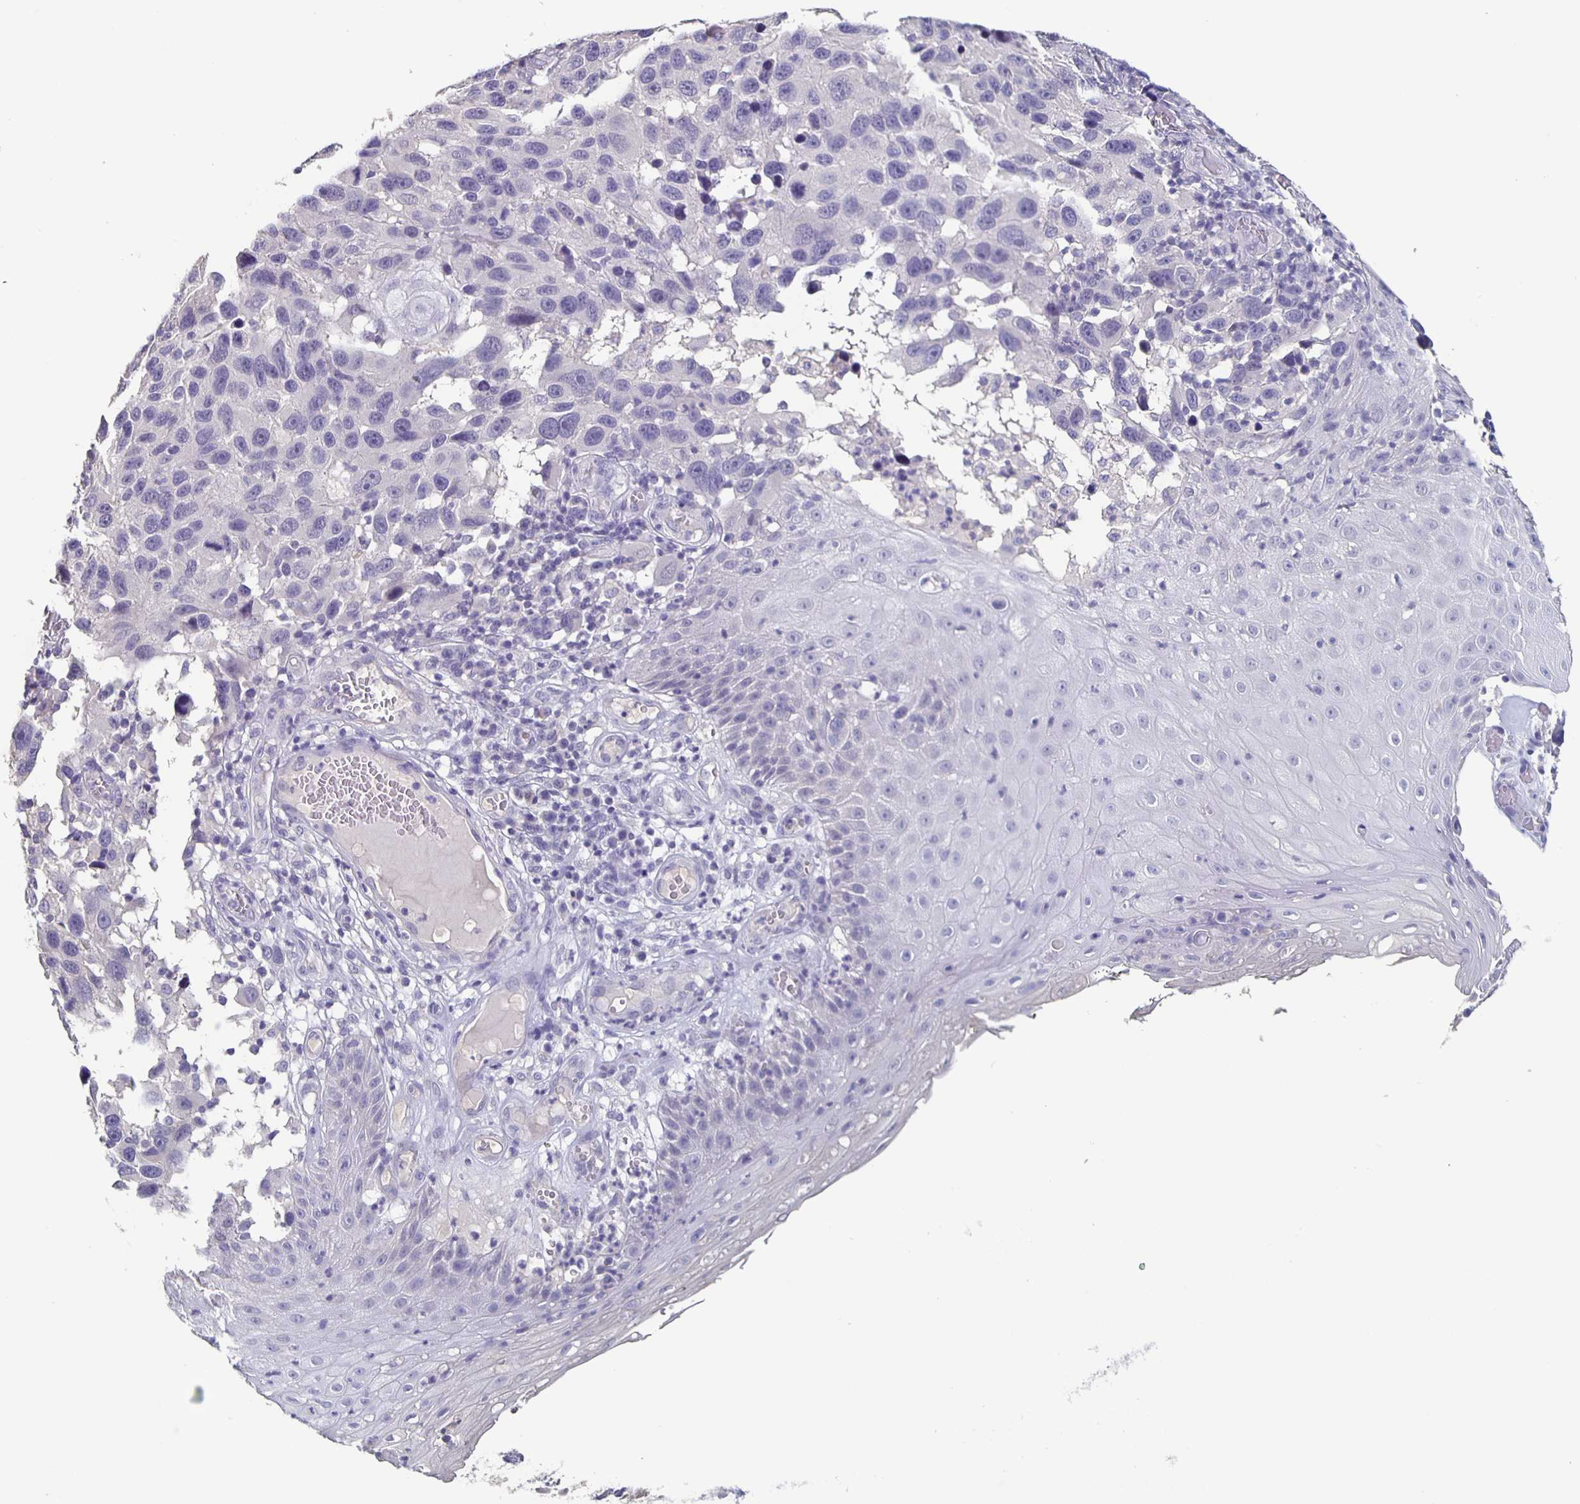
{"staining": {"intensity": "negative", "quantity": "none", "location": "none"}, "tissue": "melanoma", "cell_type": "Tumor cells", "image_type": "cancer", "snomed": [{"axis": "morphology", "description": "Malignant melanoma, NOS"}, {"axis": "topography", "description": "Skin"}], "caption": "This is a micrograph of immunohistochemistry staining of malignant melanoma, which shows no staining in tumor cells.", "gene": "CACNA2D2", "patient": {"sex": "male", "age": 53}}